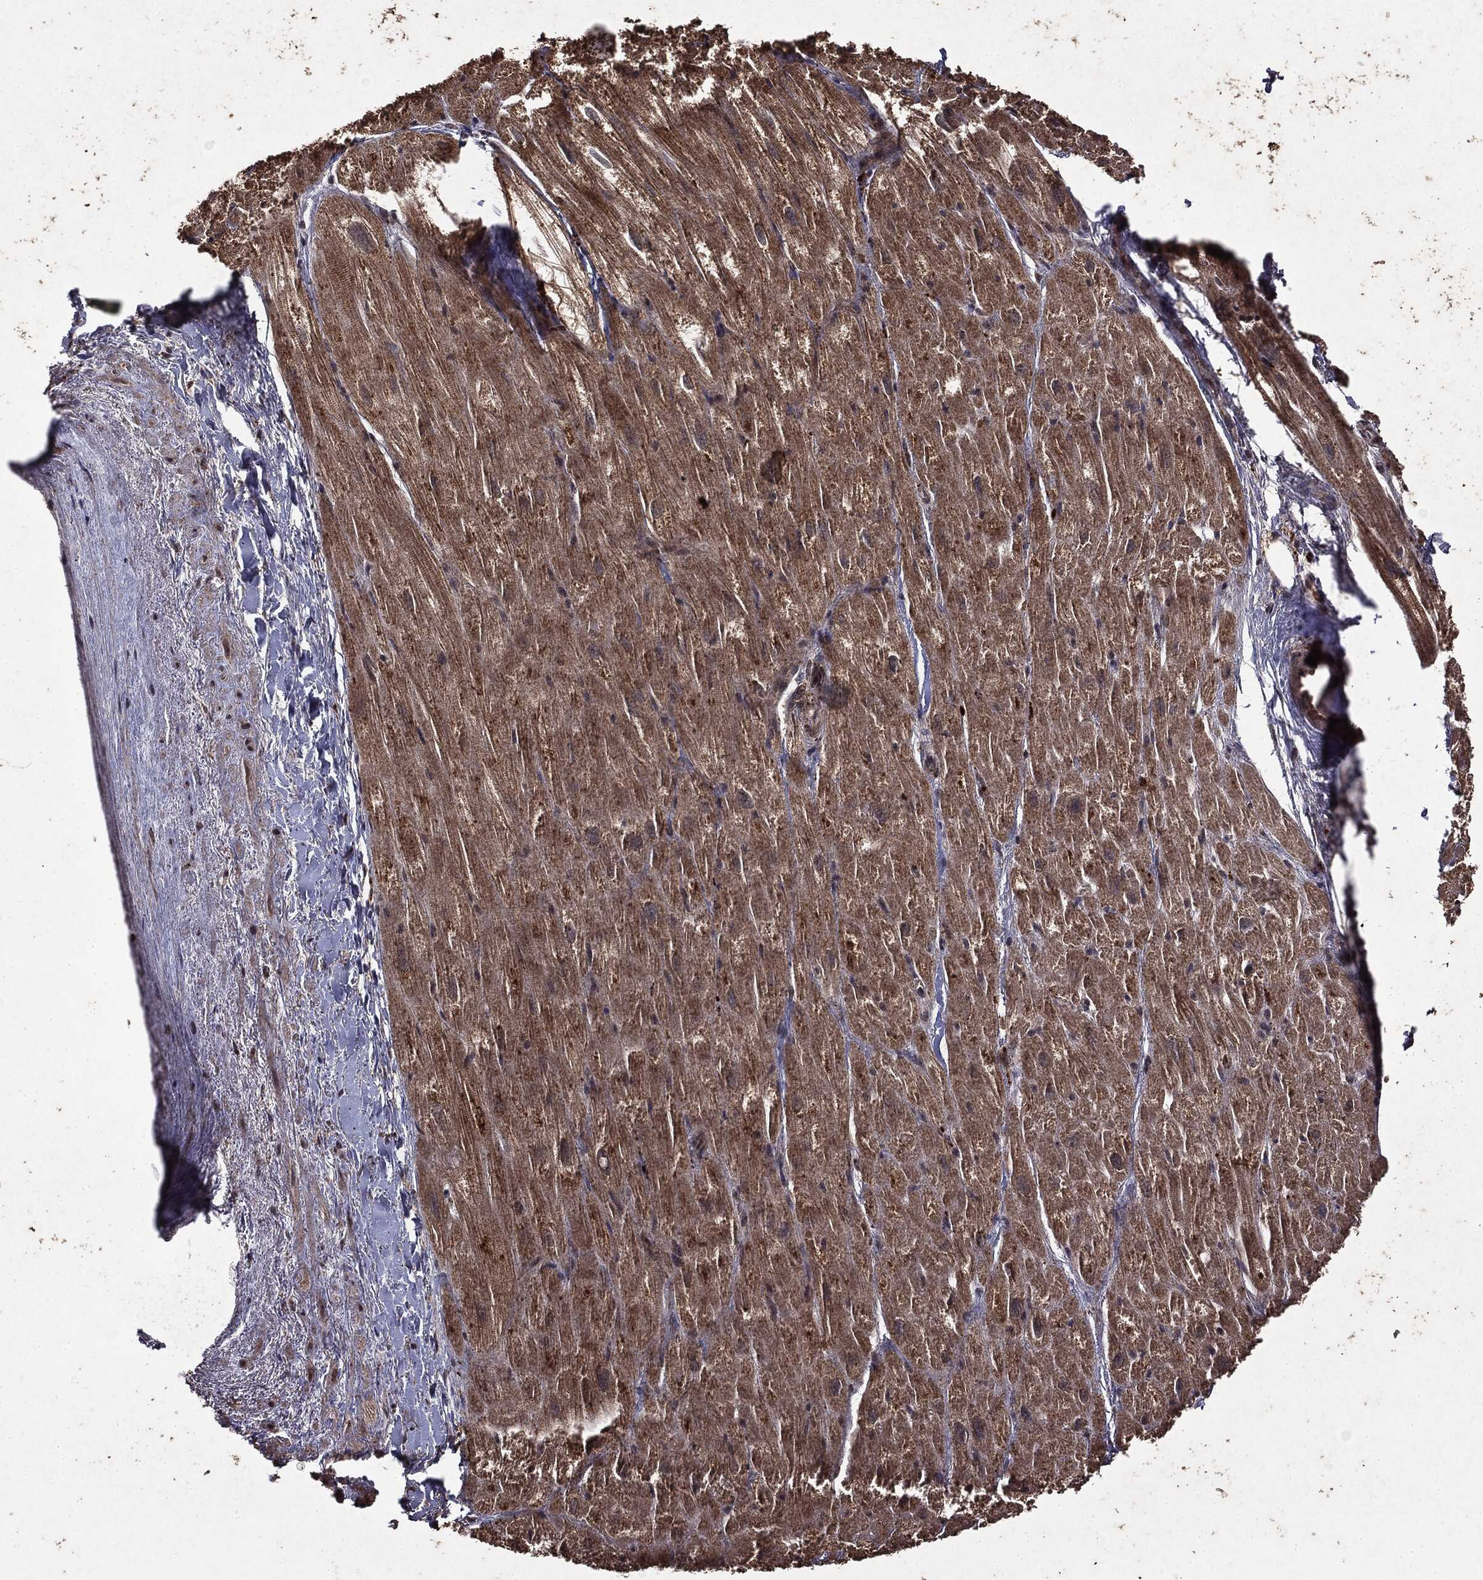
{"staining": {"intensity": "moderate", "quantity": "25%-75%", "location": "cytoplasmic/membranous"}, "tissue": "heart muscle", "cell_type": "Cardiomyocytes", "image_type": "normal", "snomed": [{"axis": "morphology", "description": "Normal tissue, NOS"}, {"axis": "topography", "description": "Heart"}], "caption": "Human heart muscle stained with a brown dye demonstrates moderate cytoplasmic/membranous positive positivity in approximately 25%-75% of cardiomyocytes.", "gene": "MTOR", "patient": {"sex": "male", "age": 62}}